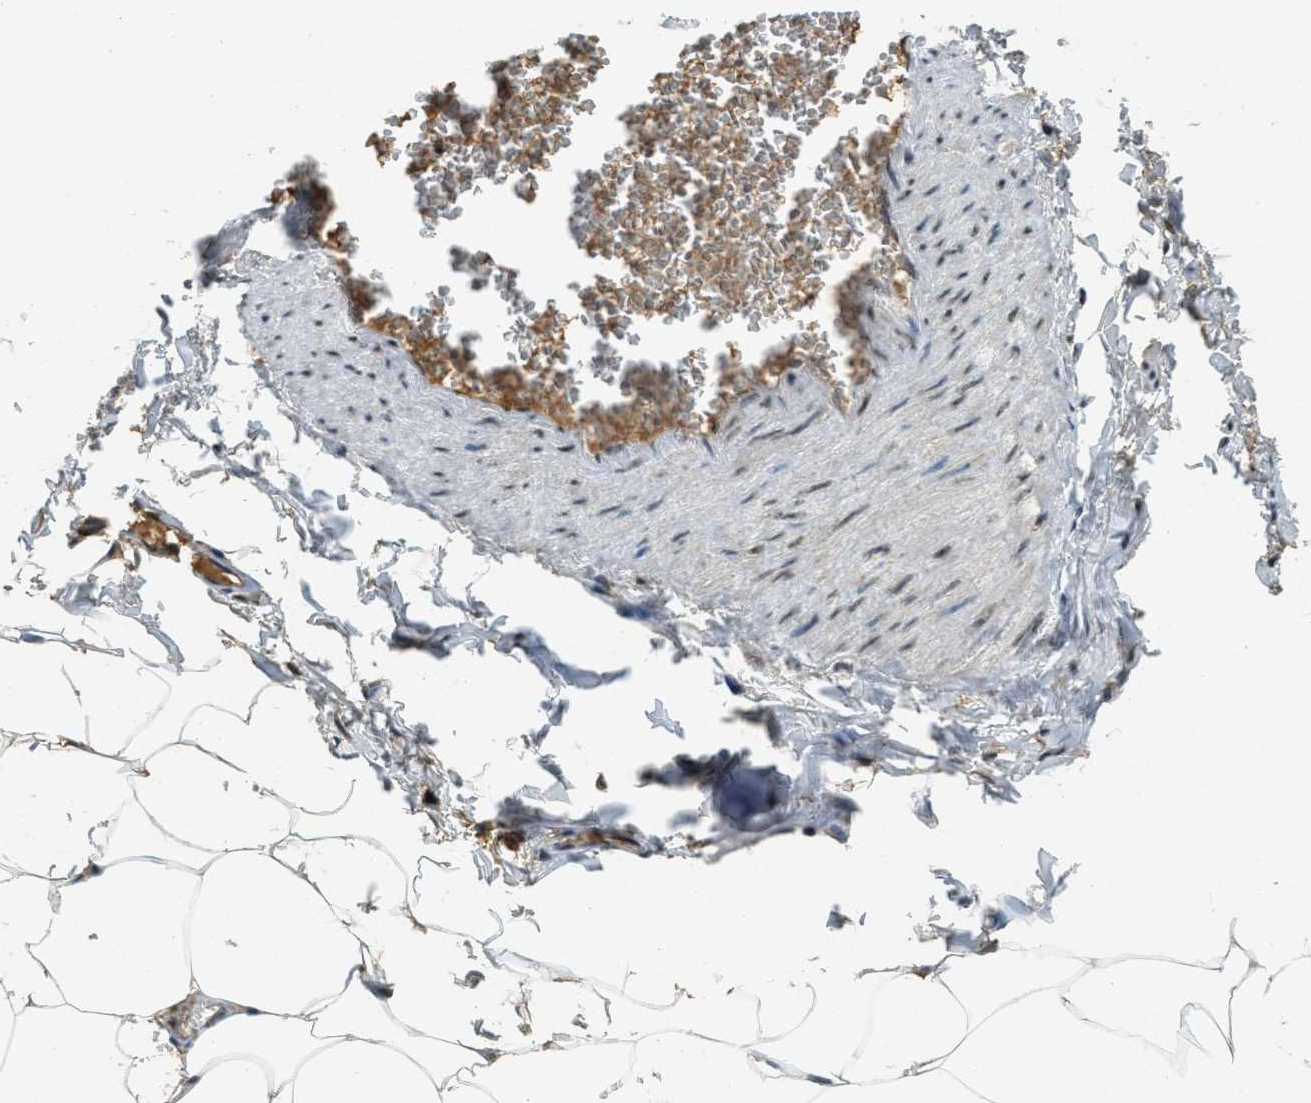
{"staining": {"intensity": "strong", "quantity": ">75%", "location": "cytoplasmic/membranous,nuclear"}, "tissue": "adipose tissue", "cell_type": "Adipocytes", "image_type": "normal", "snomed": [{"axis": "morphology", "description": "Normal tissue, NOS"}, {"axis": "topography", "description": "Vascular tissue"}], "caption": "There is high levels of strong cytoplasmic/membranous,nuclear staining in adipocytes of unremarkable adipose tissue, as demonstrated by immunohistochemical staining (brown color).", "gene": "ZNF148", "patient": {"sex": "male", "age": 41}}